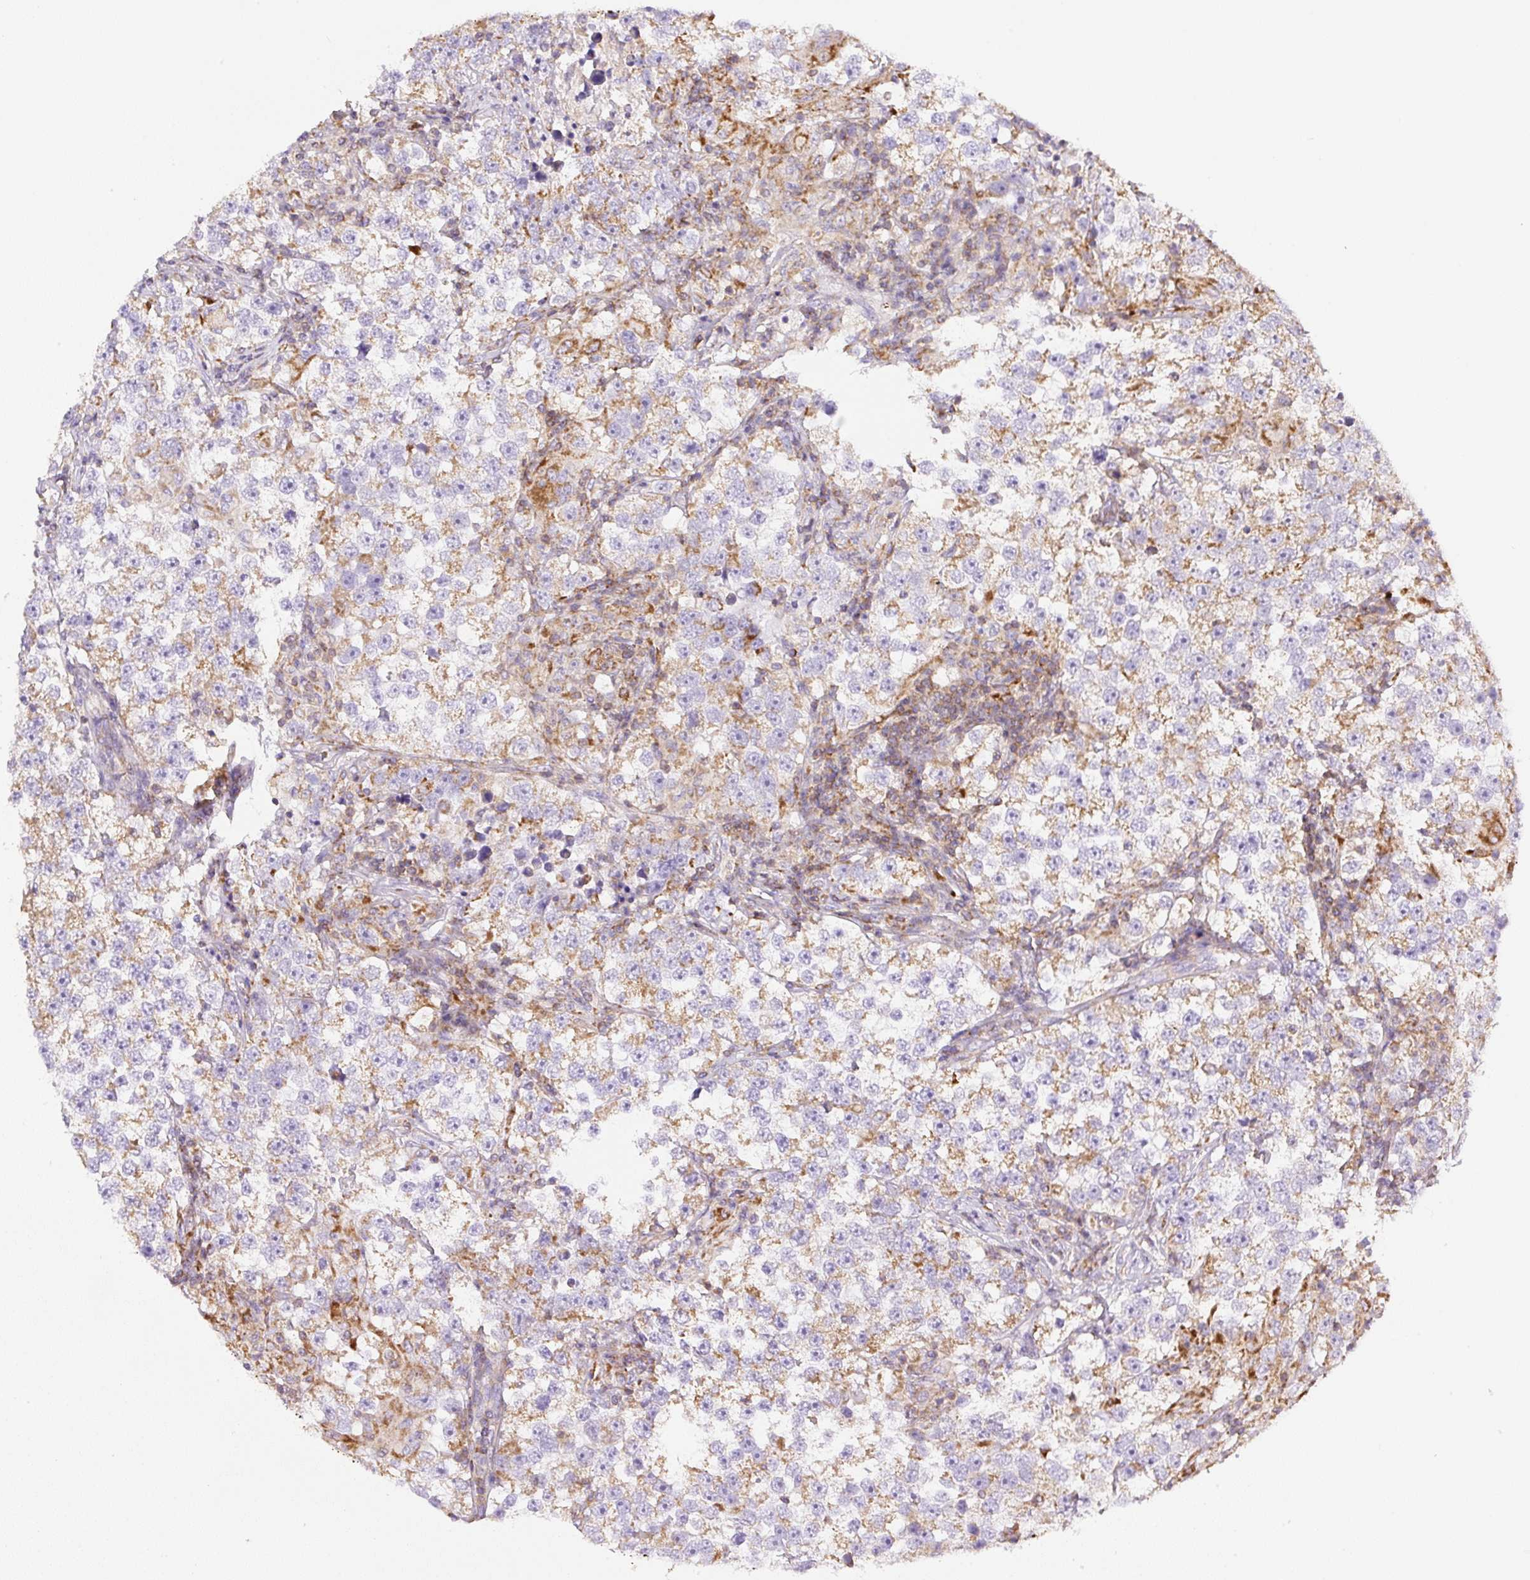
{"staining": {"intensity": "moderate", "quantity": "25%-75%", "location": "cytoplasmic/membranous"}, "tissue": "testis cancer", "cell_type": "Tumor cells", "image_type": "cancer", "snomed": [{"axis": "morphology", "description": "Seminoma, NOS"}, {"axis": "topography", "description": "Testis"}], "caption": "DAB (3,3'-diaminobenzidine) immunohistochemical staining of testis cancer demonstrates moderate cytoplasmic/membranous protein expression in approximately 25%-75% of tumor cells. The staining is performed using DAB brown chromogen to label protein expression. The nuclei are counter-stained blue using hematoxylin.", "gene": "NF1", "patient": {"sex": "male", "age": 46}}